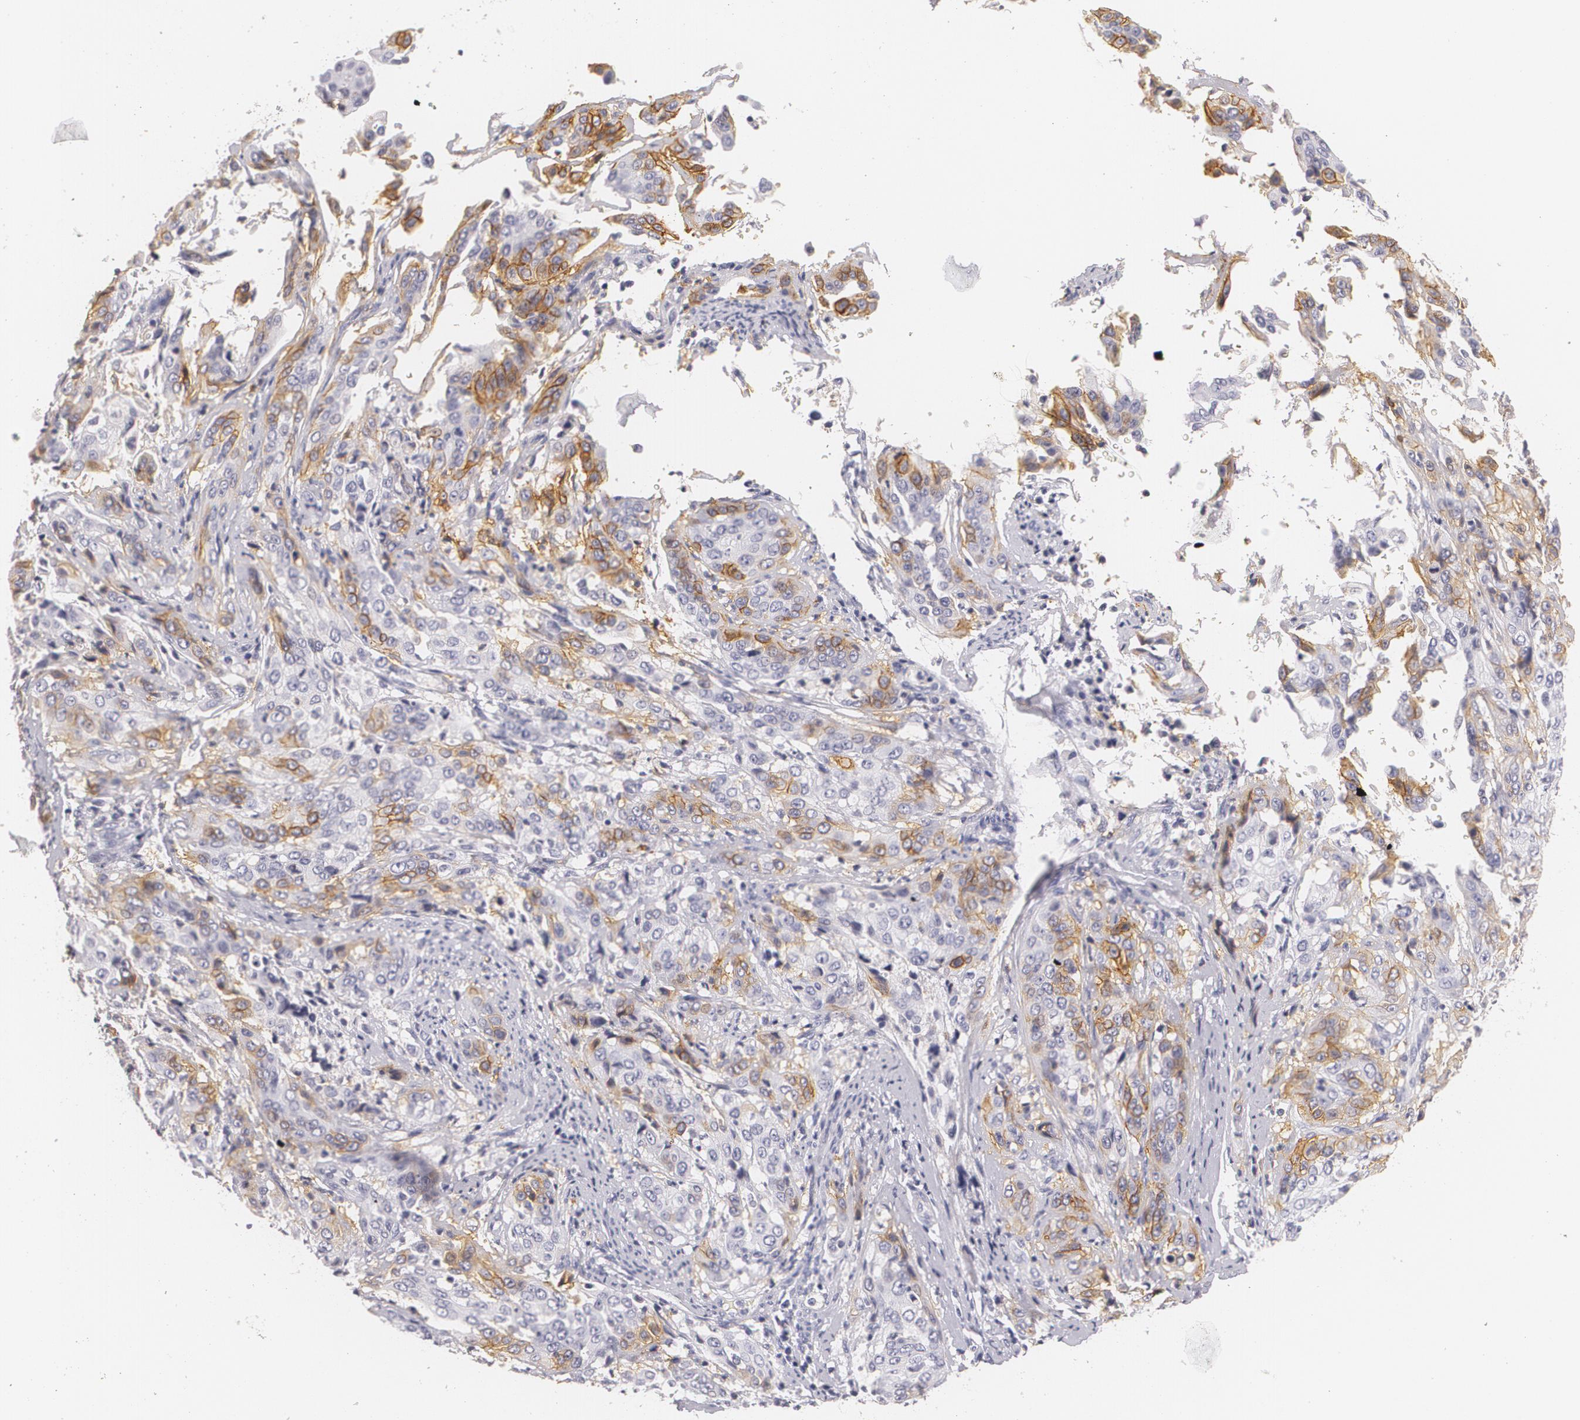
{"staining": {"intensity": "moderate", "quantity": "25%-75%", "location": "cytoplasmic/membranous"}, "tissue": "cervical cancer", "cell_type": "Tumor cells", "image_type": "cancer", "snomed": [{"axis": "morphology", "description": "Squamous cell carcinoma, NOS"}, {"axis": "topography", "description": "Cervix"}], "caption": "IHC photomicrograph of neoplastic tissue: human cervical cancer (squamous cell carcinoma) stained using immunohistochemistry (IHC) displays medium levels of moderate protein expression localized specifically in the cytoplasmic/membranous of tumor cells, appearing as a cytoplasmic/membranous brown color.", "gene": "NGFR", "patient": {"sex": "female", "age": 41}}